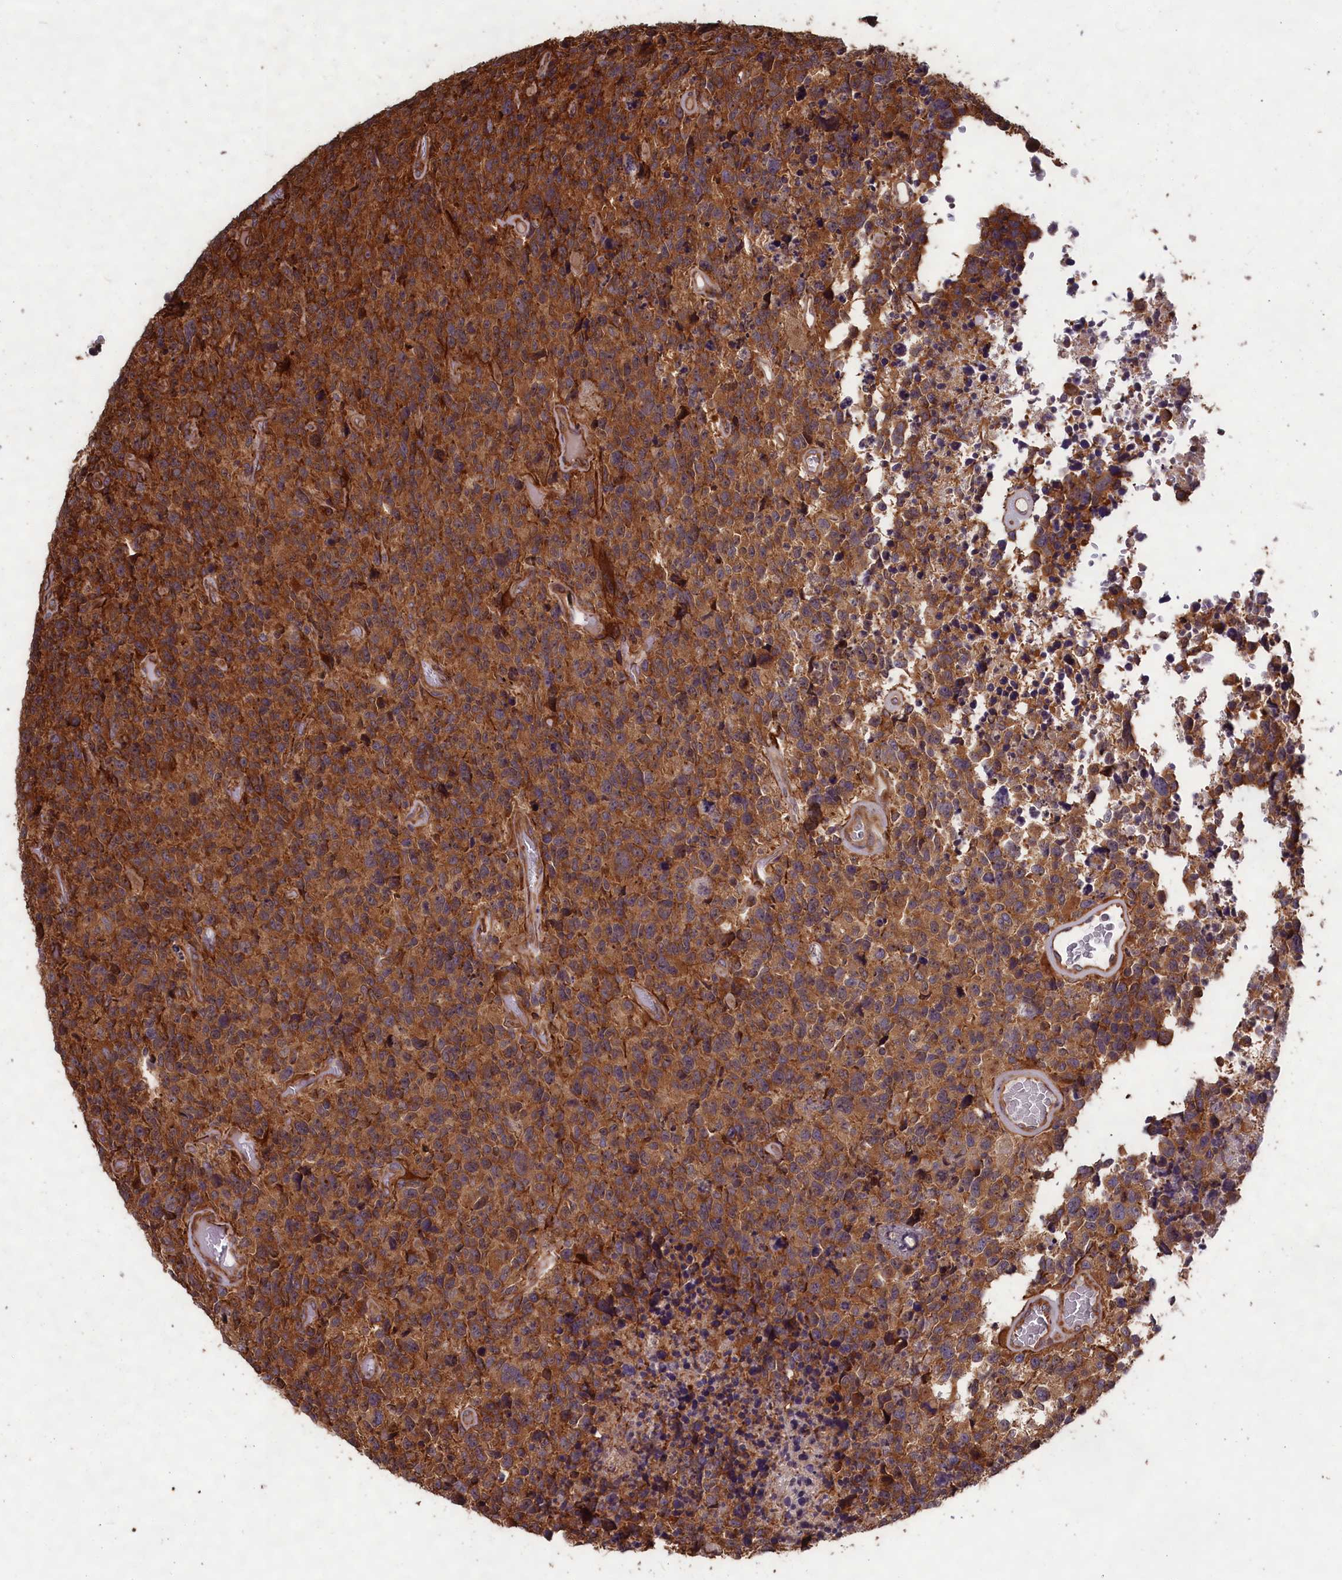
{"staining": {"intensity": "strong", "quantity": ">75%", "location": "cytoplasmic/membranous"}, "tissue": "glioma", "cell_type": "Tumor cells", "image_type": "cancer", "snomed": [{"axis": "morphology", "description": "Glioma, malignant, High grade"}, {"axis": "topography", "description": "Brain"}], "caption": "Approximately >75% of tumor cells in malignant glioma (high-grade) reveal strong cytoplasmic/membranous protein staining as visualized by brown immunohistochemical staining.", "gene": "CCDC124", "patient": {"sex": "male", "age": 69}}